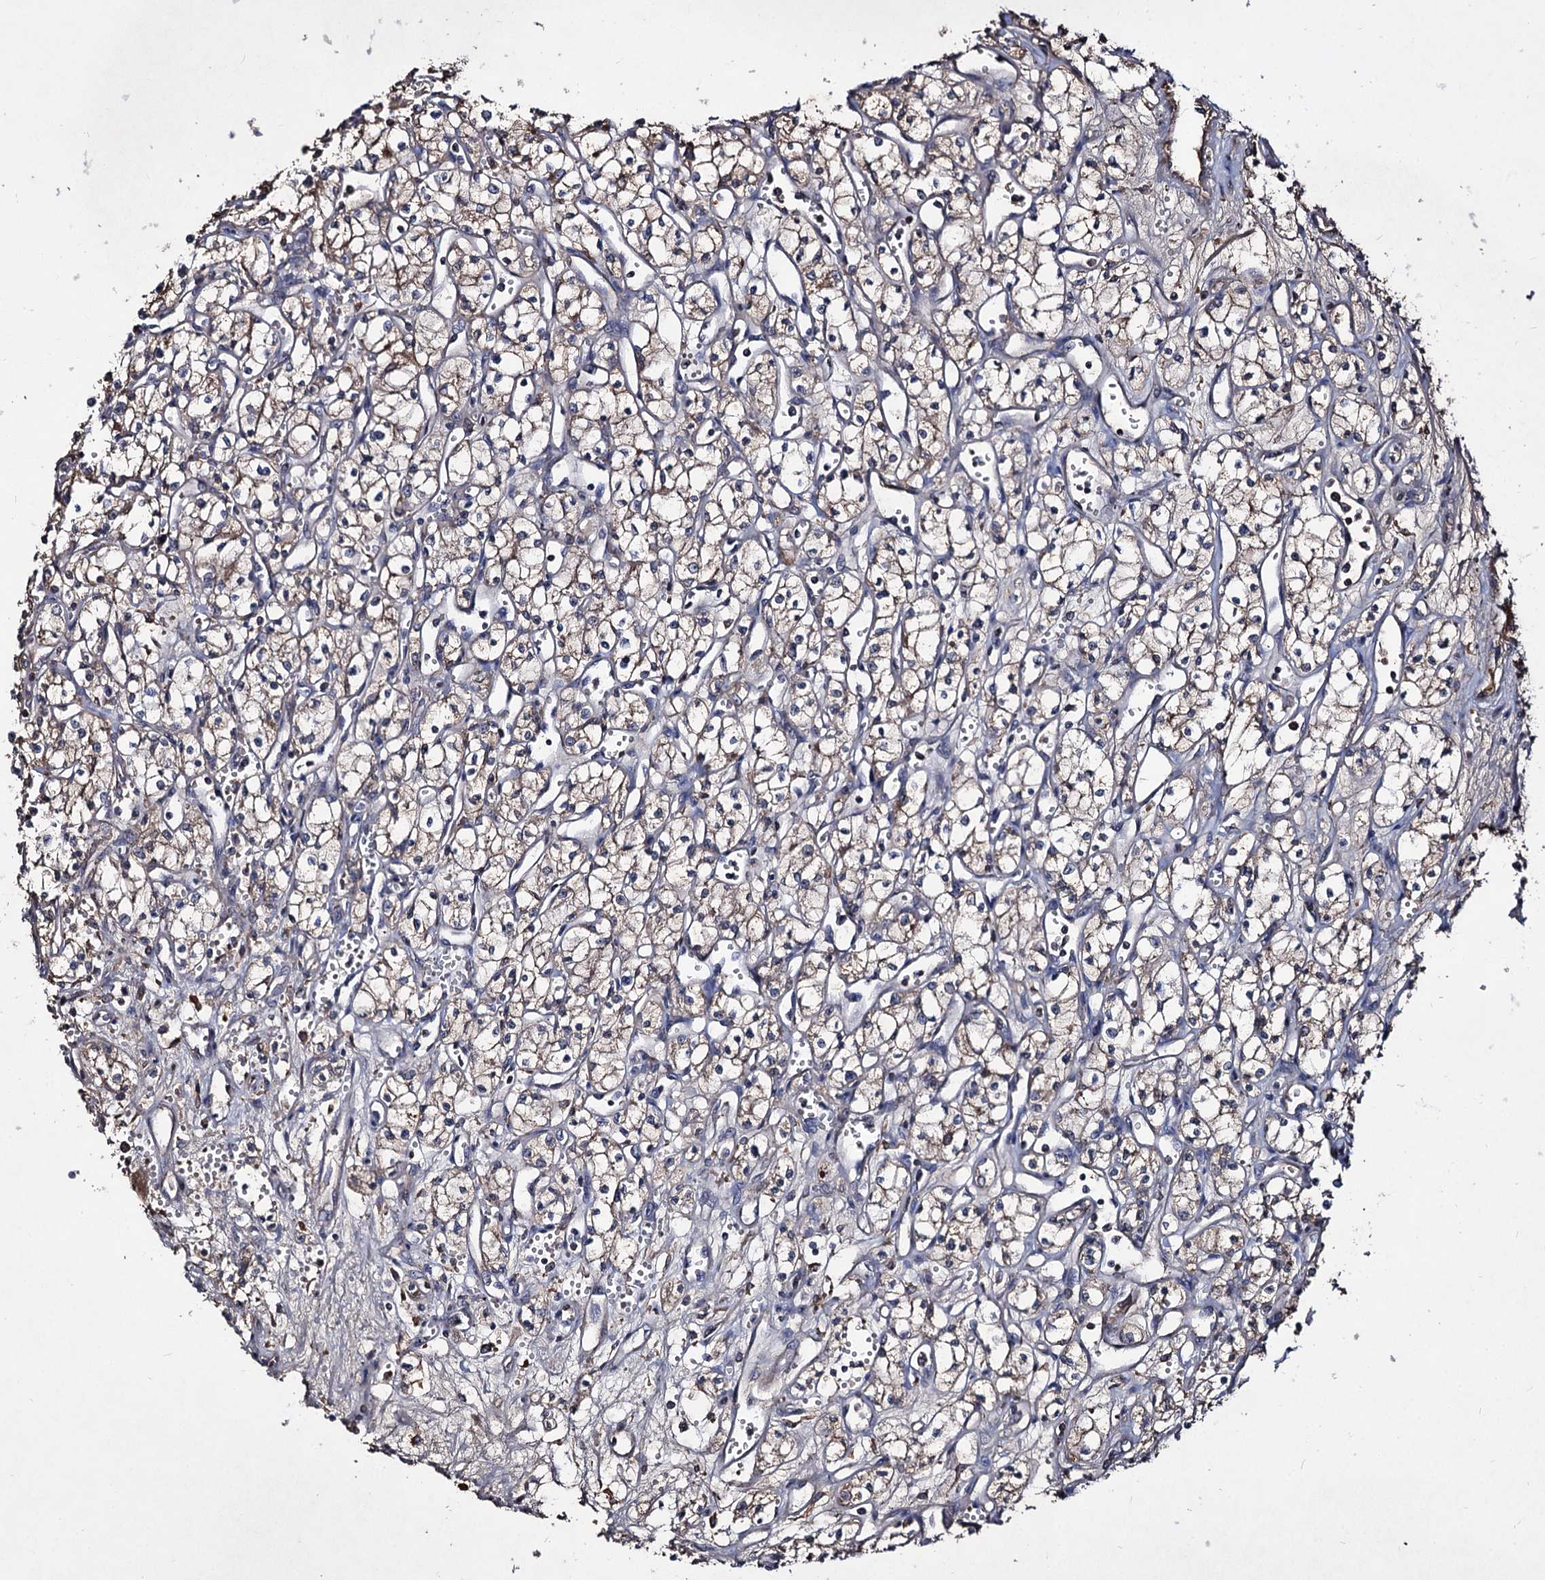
{"staining": {"intensity": "weak", "quantity": "<25%", "location": "cytoplasmic/membranous"}, "tissue": "renal cancer", "cell_type": "Tumor cells", "image_type": "cancer", "snomed": [{"axis": "morphology", "description": "Adenocarcinoma, NOS"}, {"axis": "topography", "description": "Kidney"}], "caption": "A histopathology image of human renal cancer is negative for staining in tumor cells. (Stains: DAB immunohistochemistry with hematoxylin counter stain, Microscopy: brightfield microscopy at high magnification).", "gene": "ARFIP2", "patient": {"sex": "male", "age": 59}}